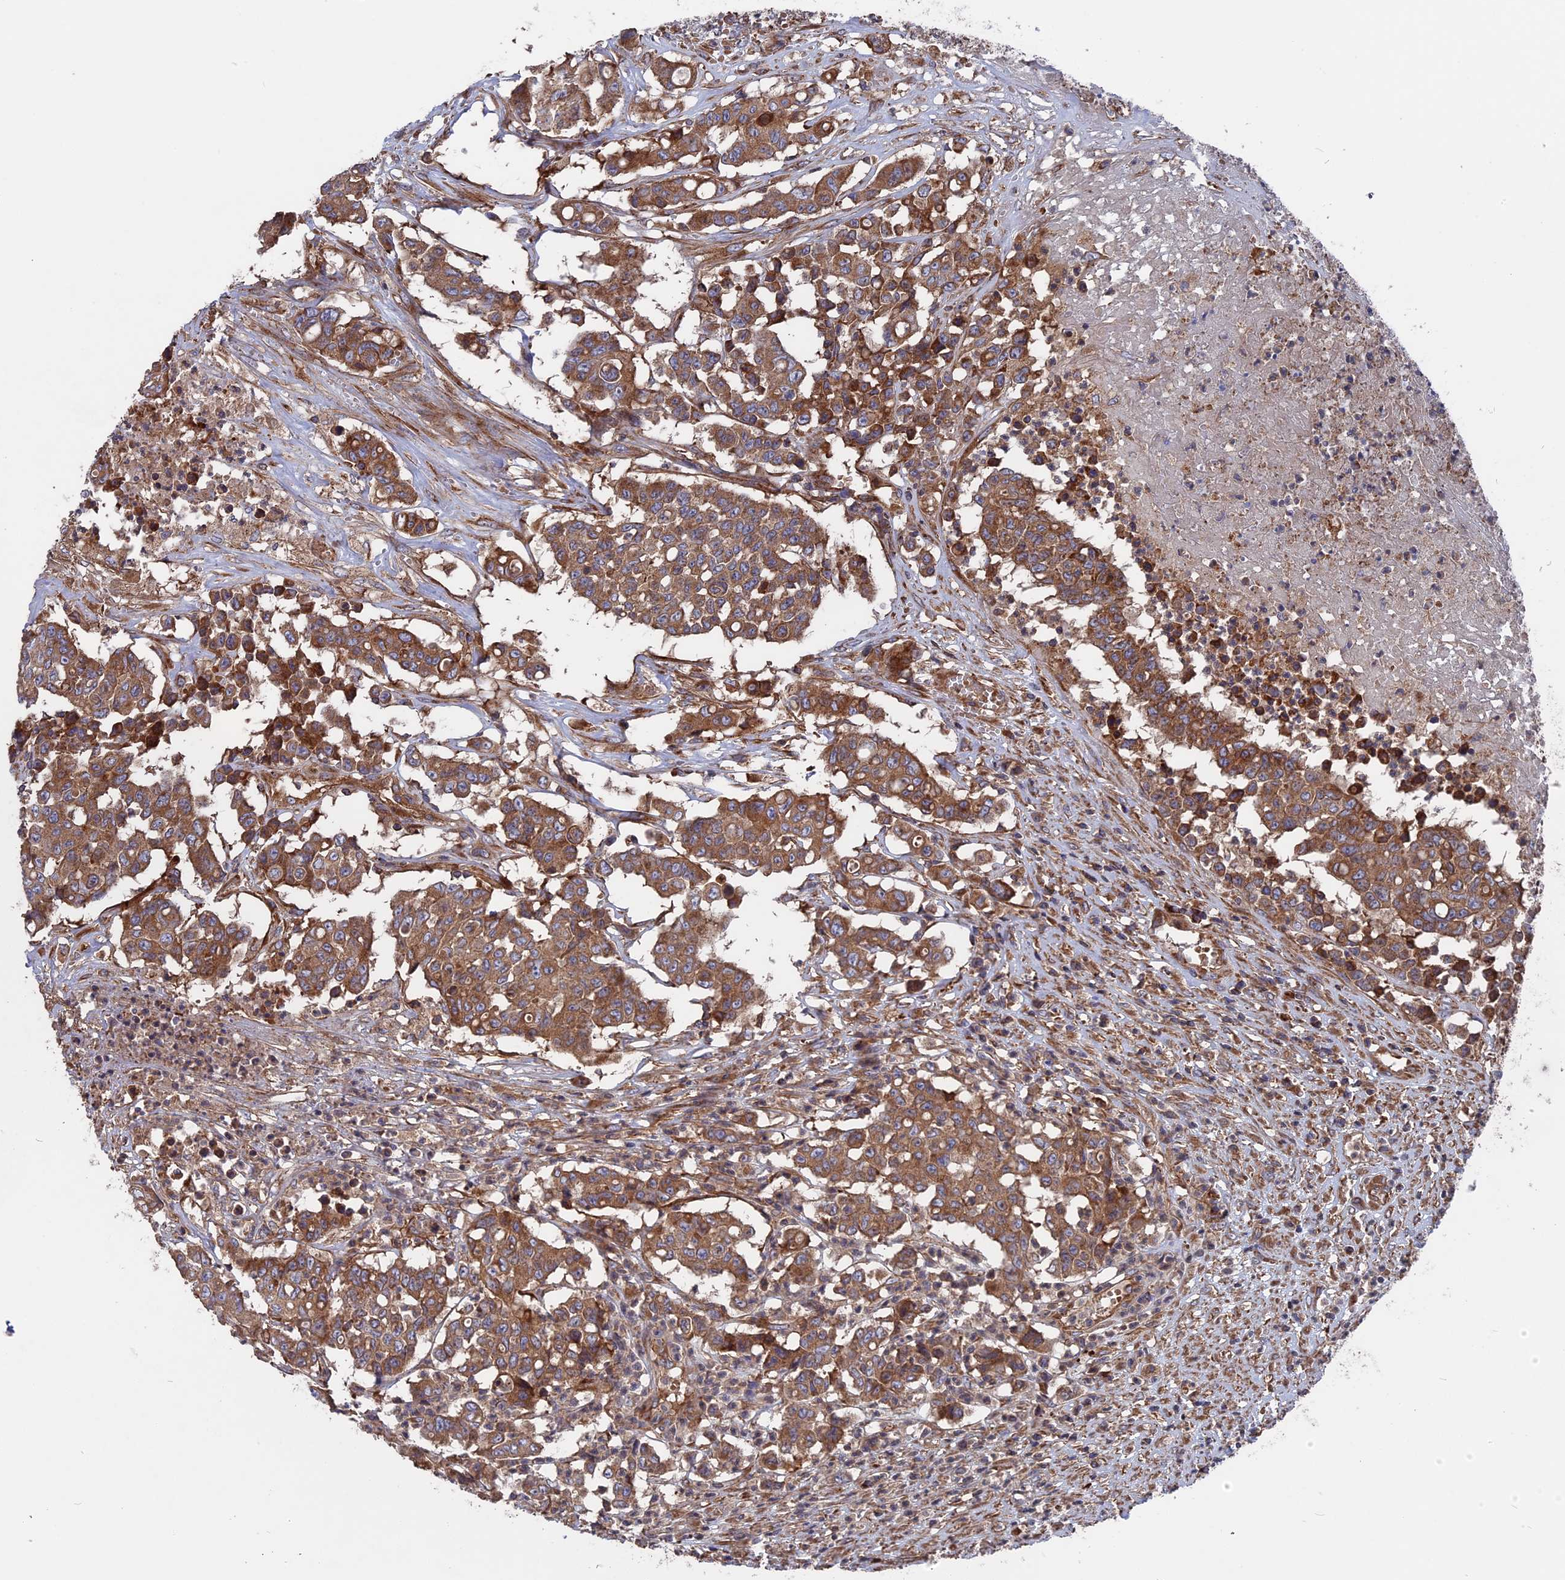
{"staining": {"intensity": "moderate", "quantity": ">75%", "location": "cytoplasmic/membranous"}, "tissue": "colorectal cancer", "cell_type": "Tumor cells", "image_type": "cancer", "snomed": [{"axis": "morphology", "description": "Adenocarcinoma, NOS"}, {"axis": "topography", "description": "Colon"}], "caption": "Colorectal adenocarcinoma was stained to show a protein in brown. There is medium levels of moderate cytoplasmic/membranous staining in approximately >75% of tumor cells.", "gene": "TELO2", "patient": {"sex": "male", "age": 51}}